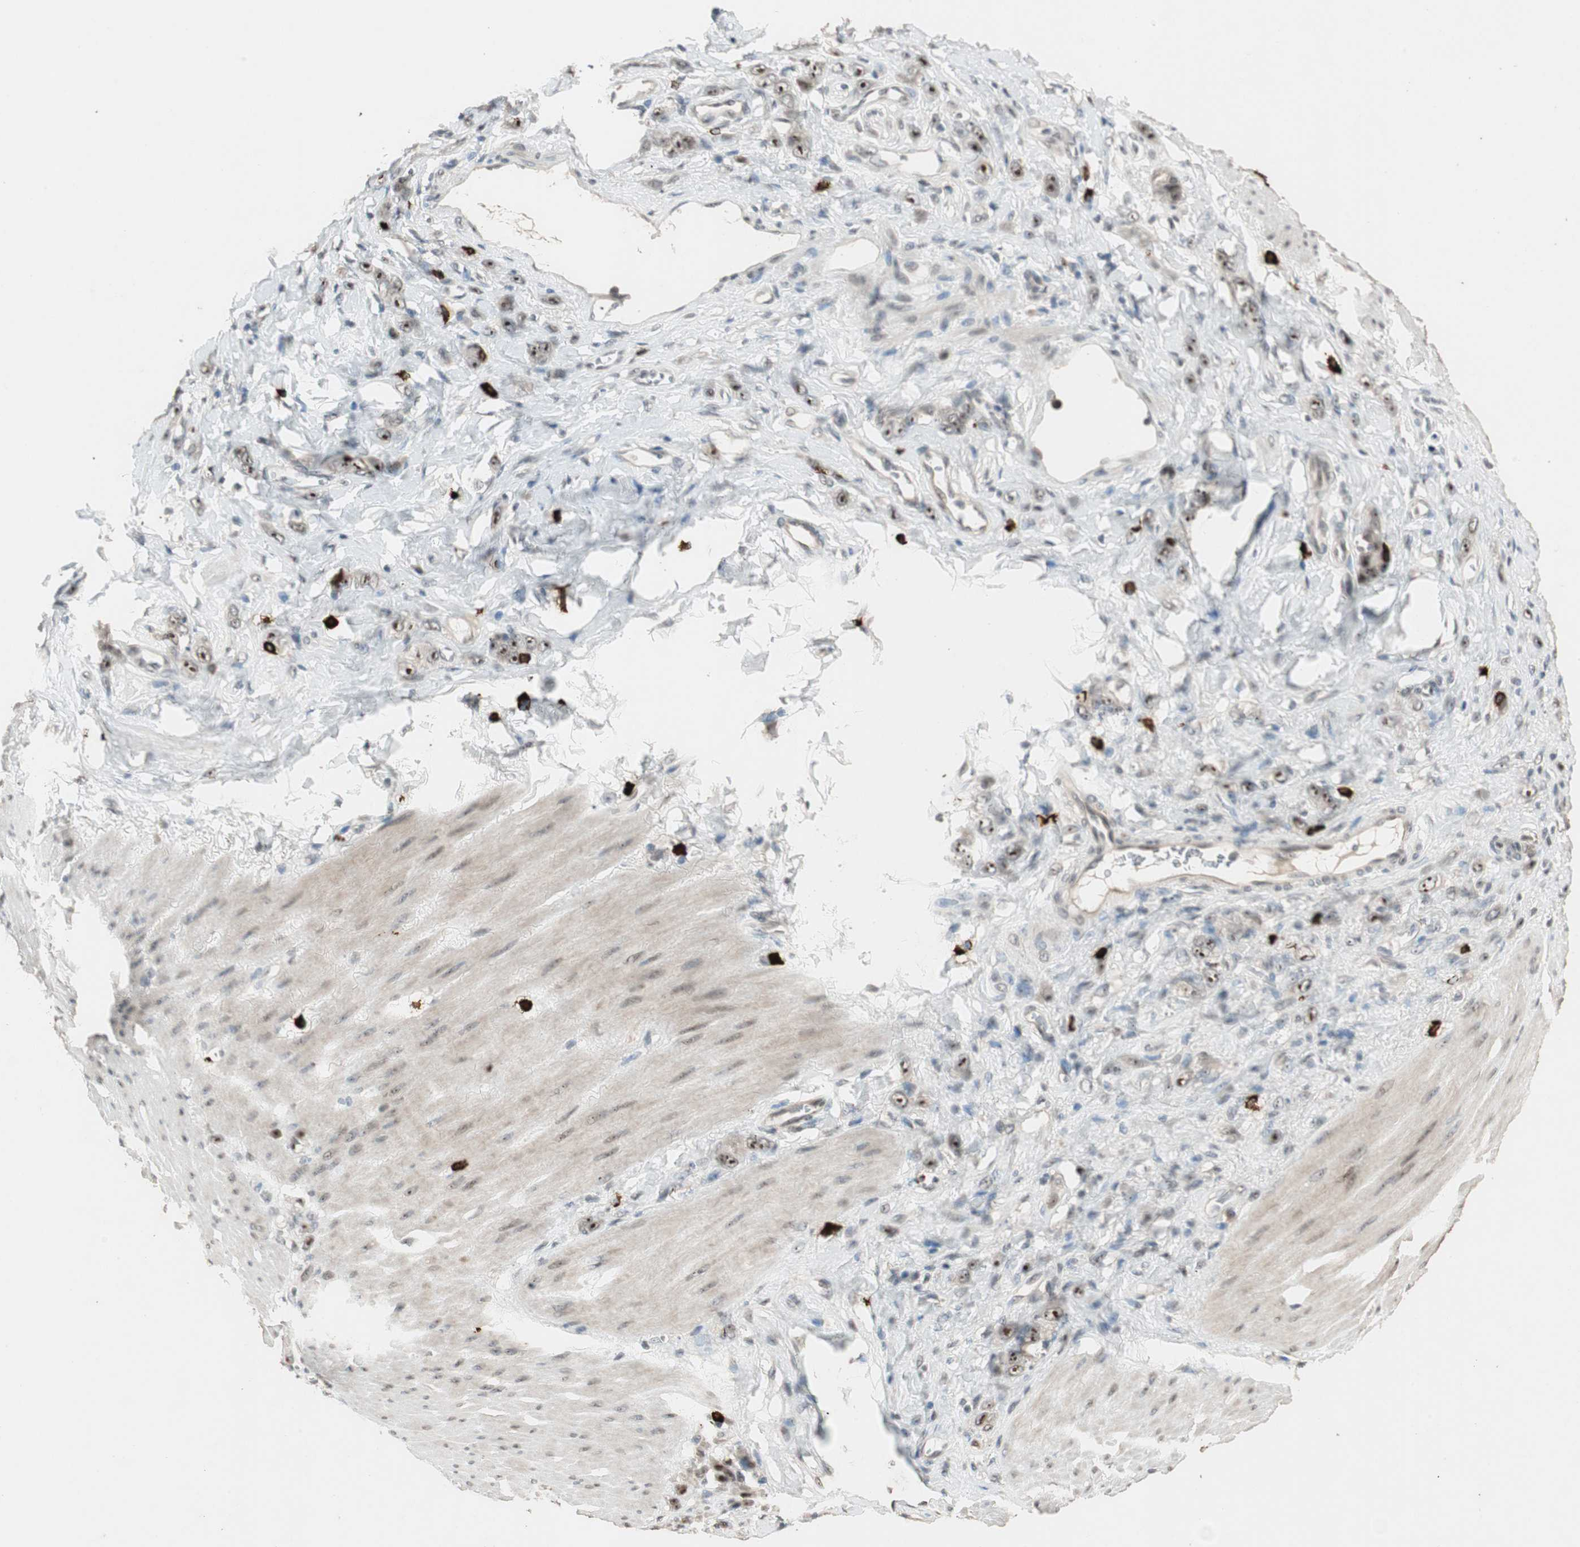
{"staining": {"intensity": "moderate", "quantity": ">75%", "location": "nuclear"}, "tissue": "stomach cancer", "cell_type": "Tumor cells", "image_type": "cancer", "snomed": [{"axis": "morphology", "description": "Adenocarcinoma, NOS"}, {"axis": "topography", "description": "Stomach"}], "caption": "Immunohistochemistry histopathology image of human stomach cancer (adenocarcinoma) stained for a protein (brown), which reveals medium levels of moderate nuclear positivity in about >75% of tumor cells.", "gene": "ETV4", "patient": {"sex": "male", "age": 82}}